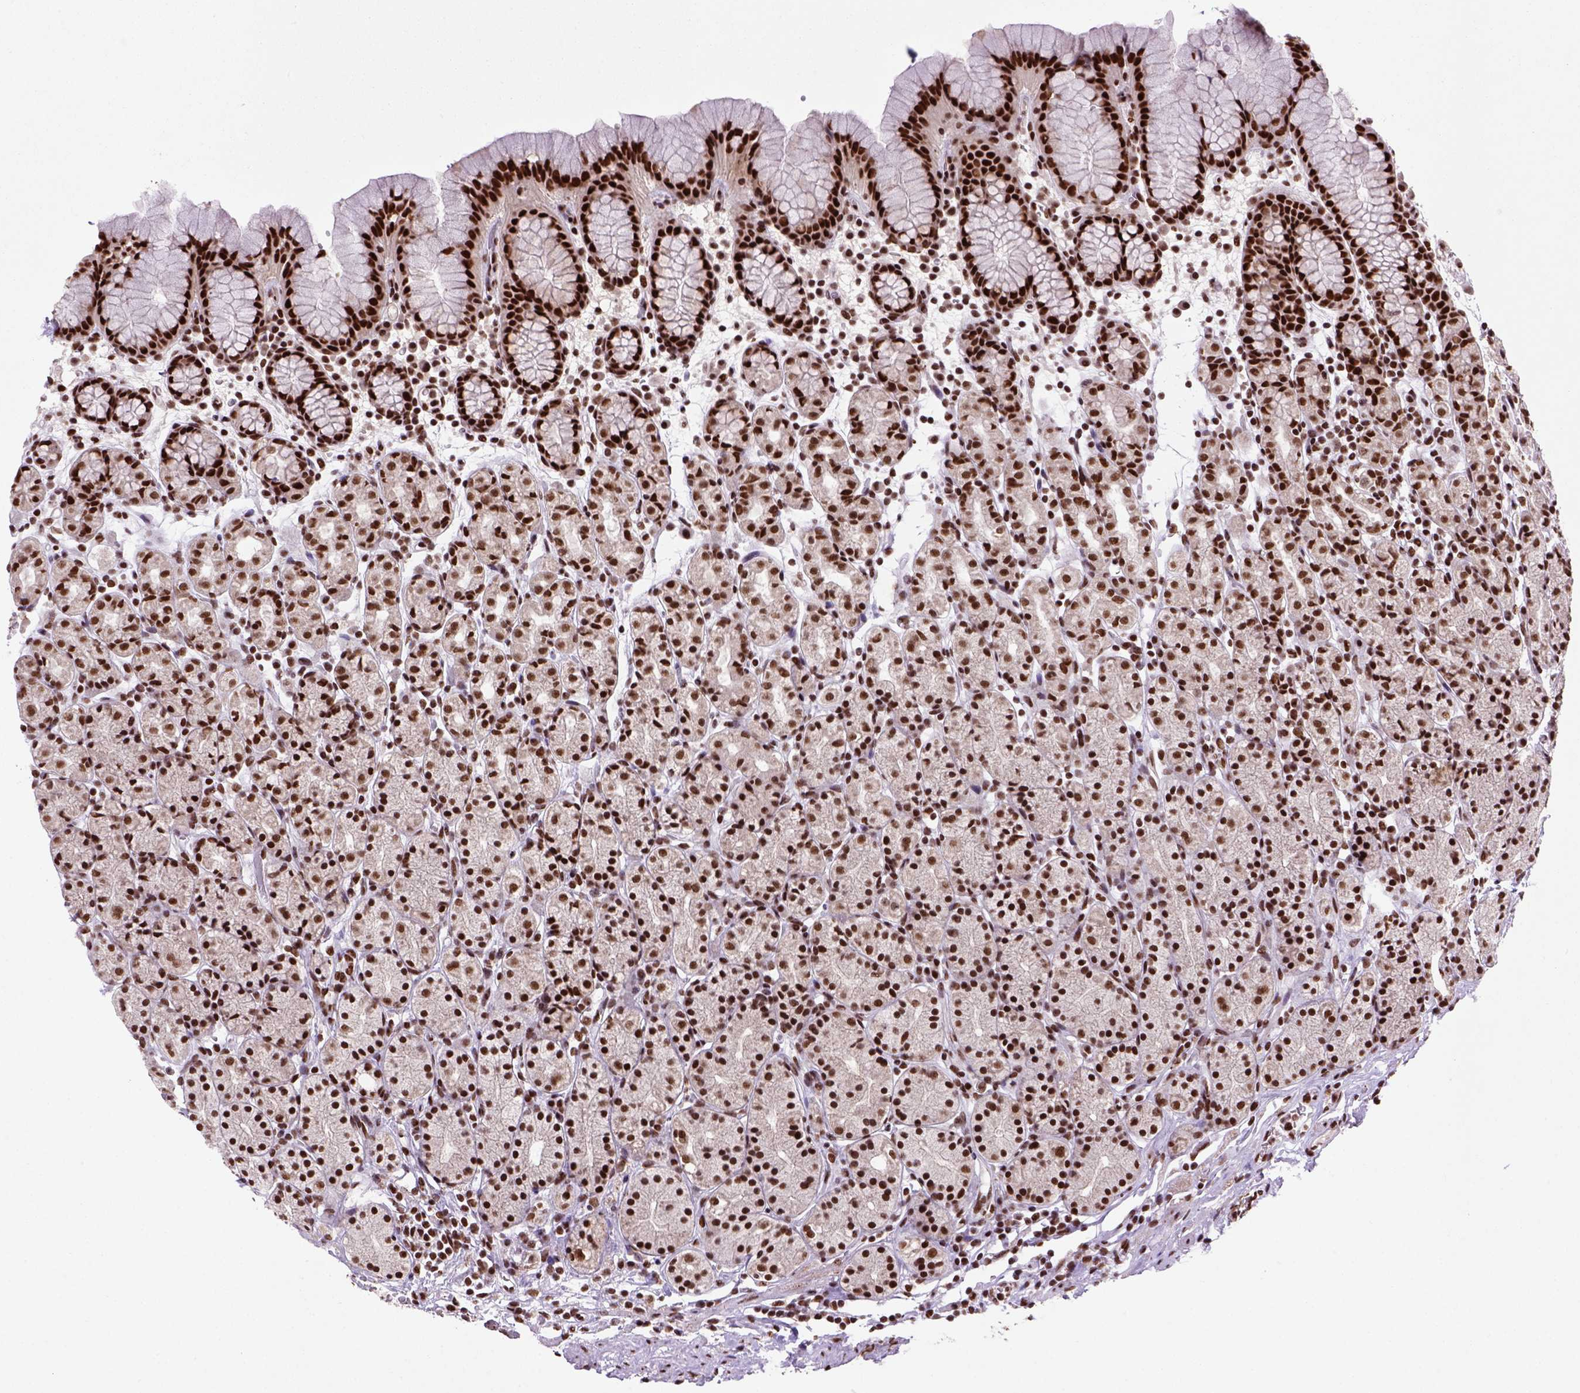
{"staining": {"intensity": "strong", "quantity": ">75%", "location": "nuclear"}, "tissue": "stomach", "cell_type": "Glandular cells", "image_type": "normal", "snomed": [{"axis": "morphology", "description": "Normal tissue, NOS"}, {"axis": "topography", "description": "Stomach, upper"}, {"axis": "topography", "description": "Stomach"}], "caption": "This photomicrograph exhibits IHC staining of normal stomach, with high strong nuclear expression in approximately >75% of glandular cells.", "gene": "NSMCE2", "patient": {"sex": "male", "age": 62}}